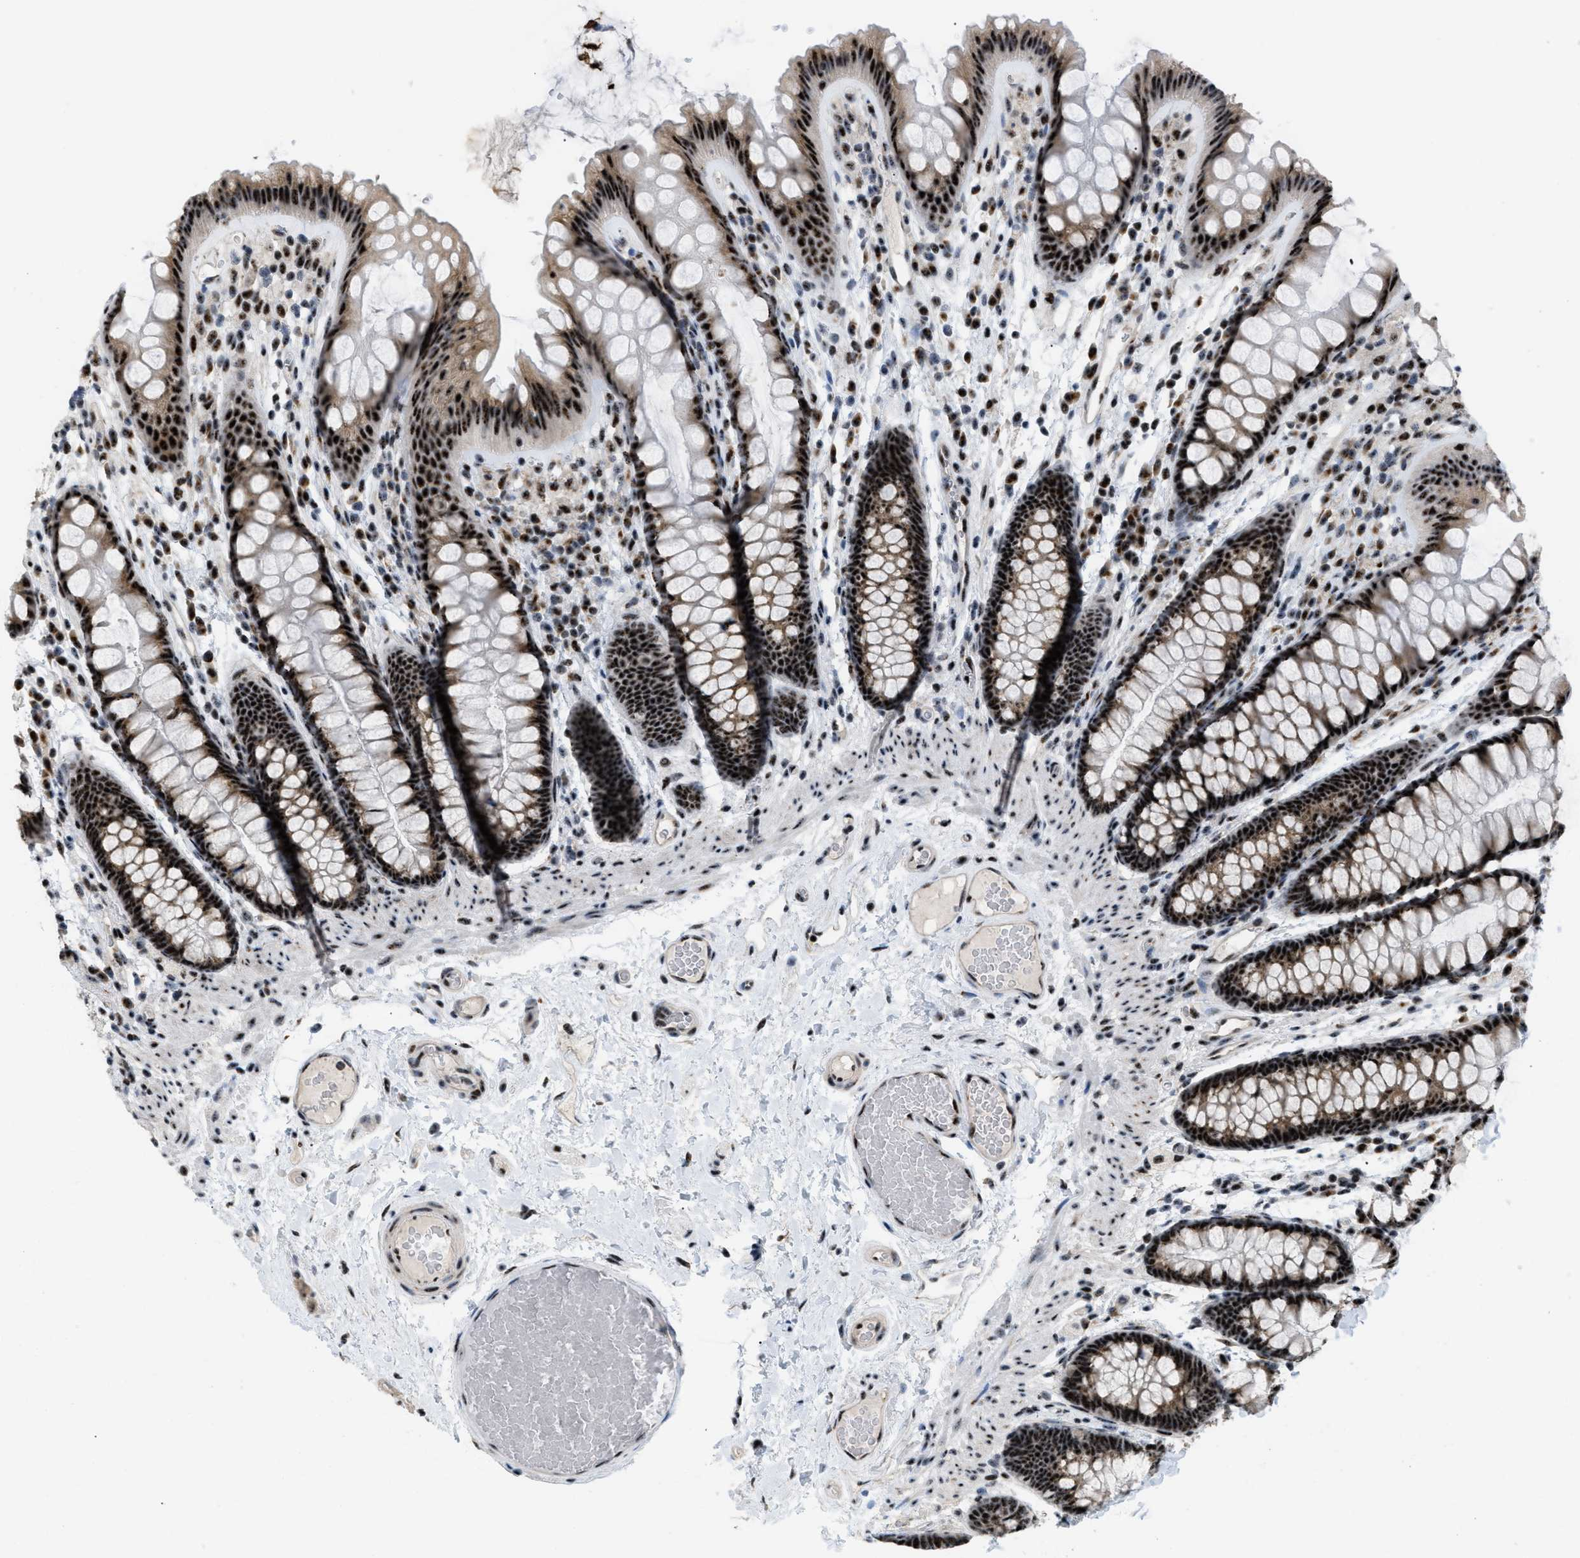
{"staining": {"intensity": "moderate", "quantity": ">75%", "location": "nuclear"}, "tissue": "colon", "cell_type": "Endothelial cells", "image_type": "normal", "snomed": [{"axis": "morphology", "description": "Normal tissue, NOS"}, {"axis": "topography", "description": "Colon"}], "caption": "IHC micrograph of benign human colon stained for a protein (brown), which shows medium levels of moderate nuclear expression in approximately >75% of endothelial cells.", "gene": "CDR2", "patient": {"sex": "female", "age": 56}}